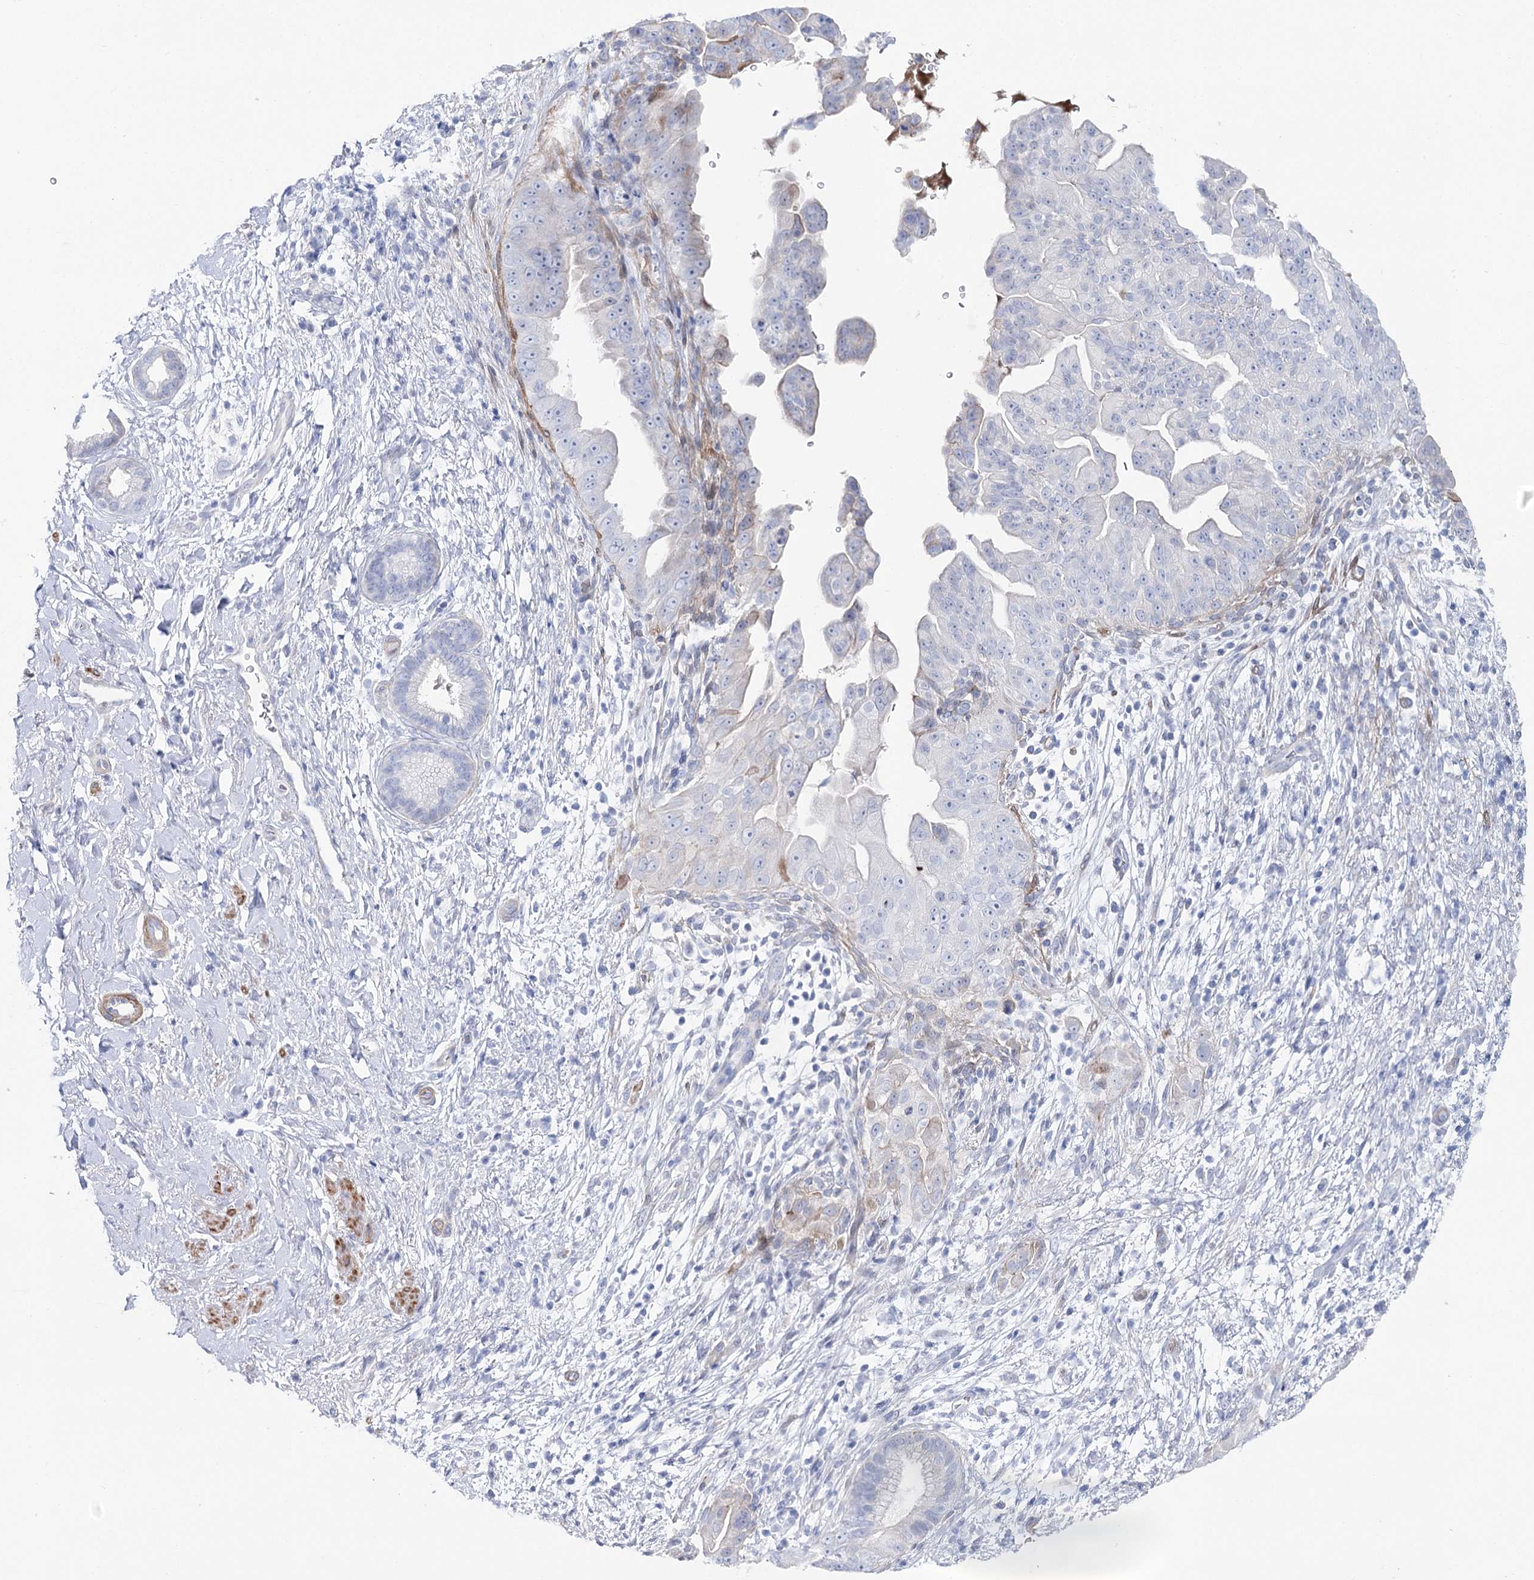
{"staining": {"intensity": "negative", "quantity": "none", "location": "none"}, "tissue": "pancreatic cancer", "cell_type": "Tumor cells", "image_type": "cancer", "snomed": [{"axis": "morphology", "description": "Adenocarcinoma, NOS"}, {"axis": "topography", "description": "Pancreas"}], "caption": "Immunohistochemical staining of human pancreatic adenocarcinoma displays no significant expression in tumor cells. (Immunohistochemistry, brightfield microscopy, high magnification).", "gene": "ANKRD23", "patient": {"sex": "female", "age": 78}}